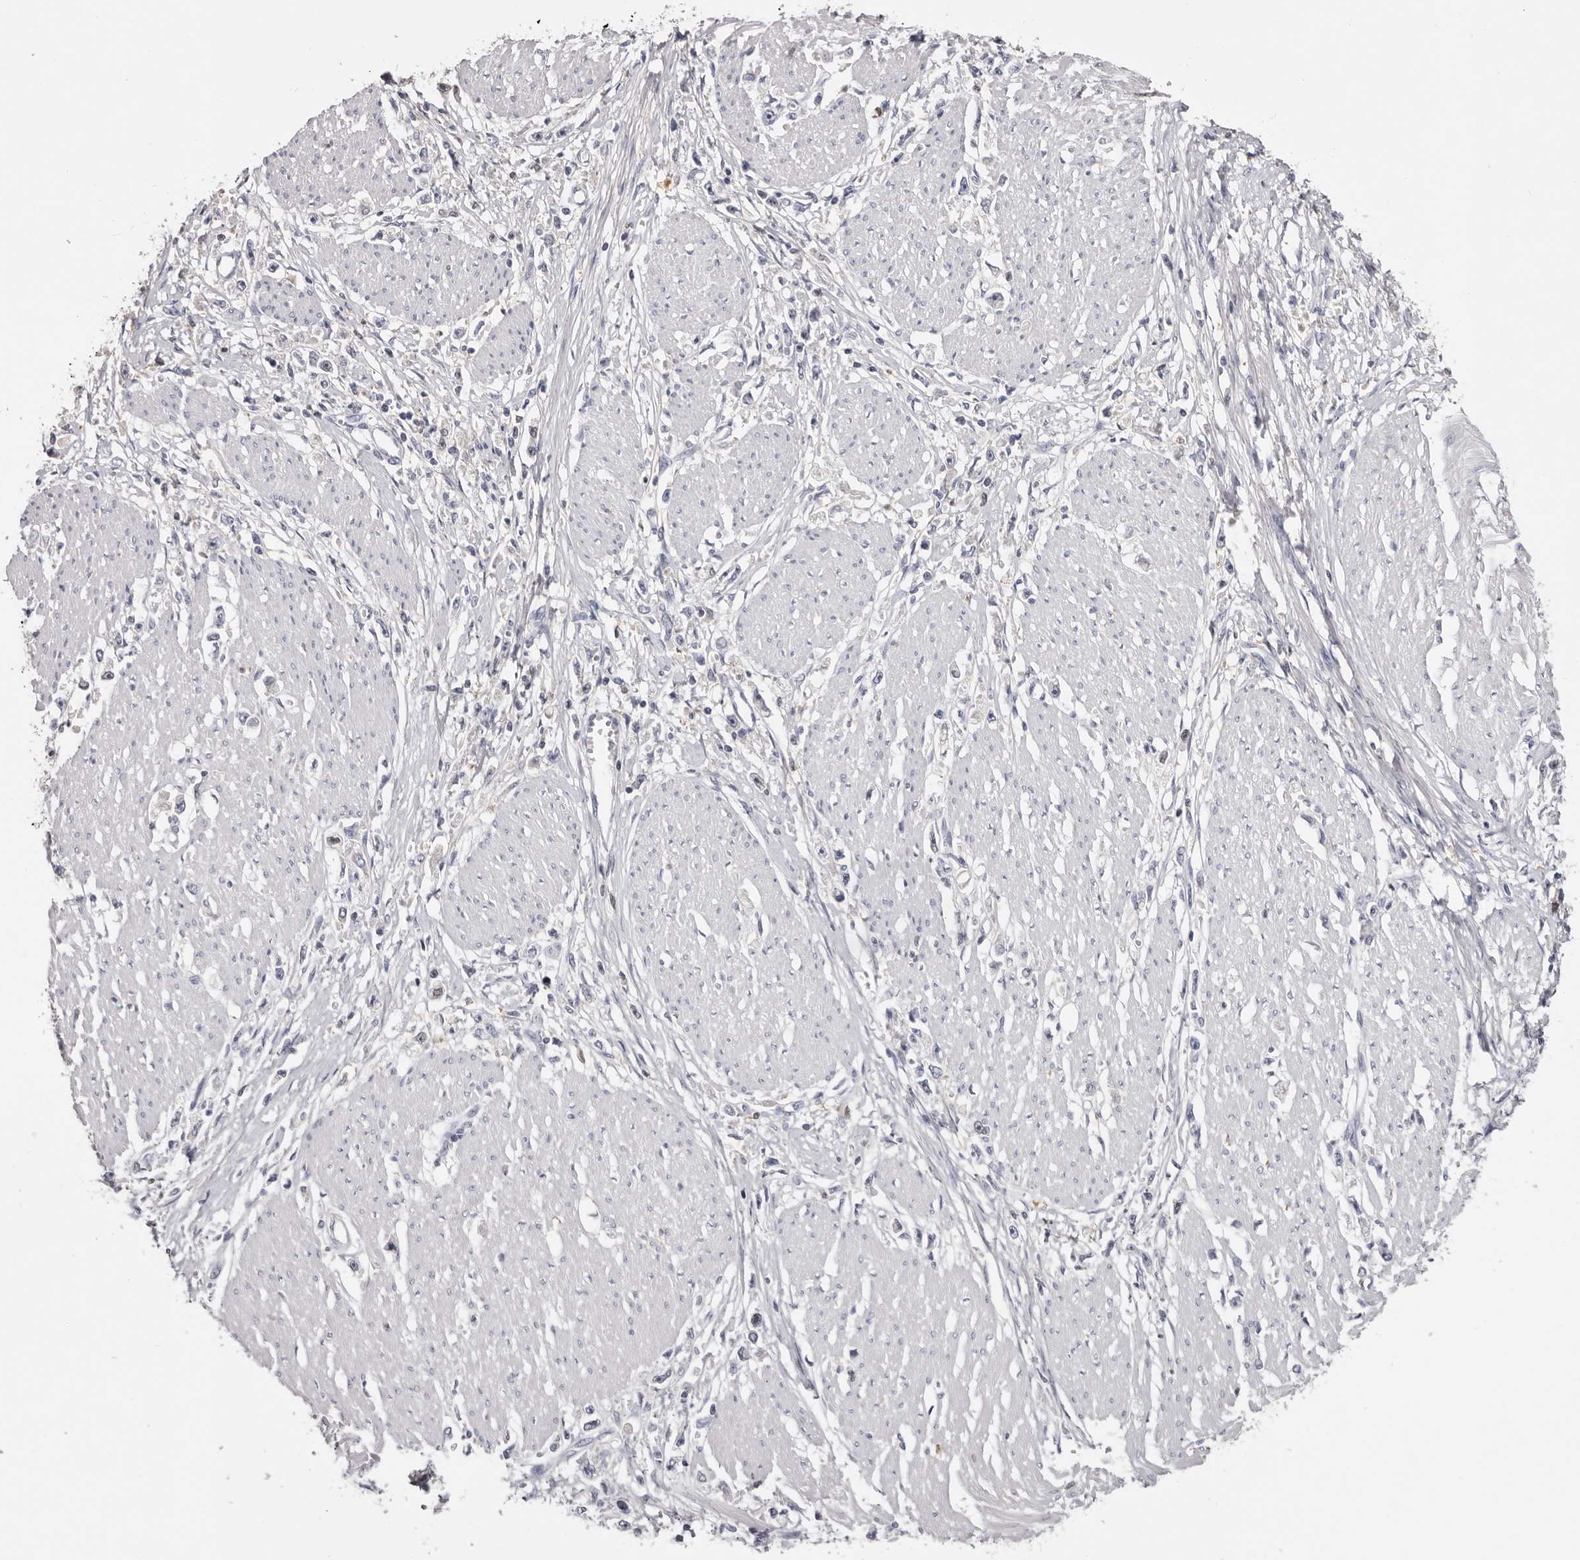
{"staining": {"intensity": "negative", "quantity": "none", "location": "none"}, "tissue": "stomach cancer", "cell_type": "Tumor cells", "image_type": "cancer", "snomed": [{"axis": "morphology", "description": "Adenocarcinoma, NOS"}, {"axis": "topography", "description": "Stomach"}], "caption": "IHC of stomach cancer shows no staining in tumor cells.", "gene": "KLHL38", "patient": {"sex": "female", "age": 59}}